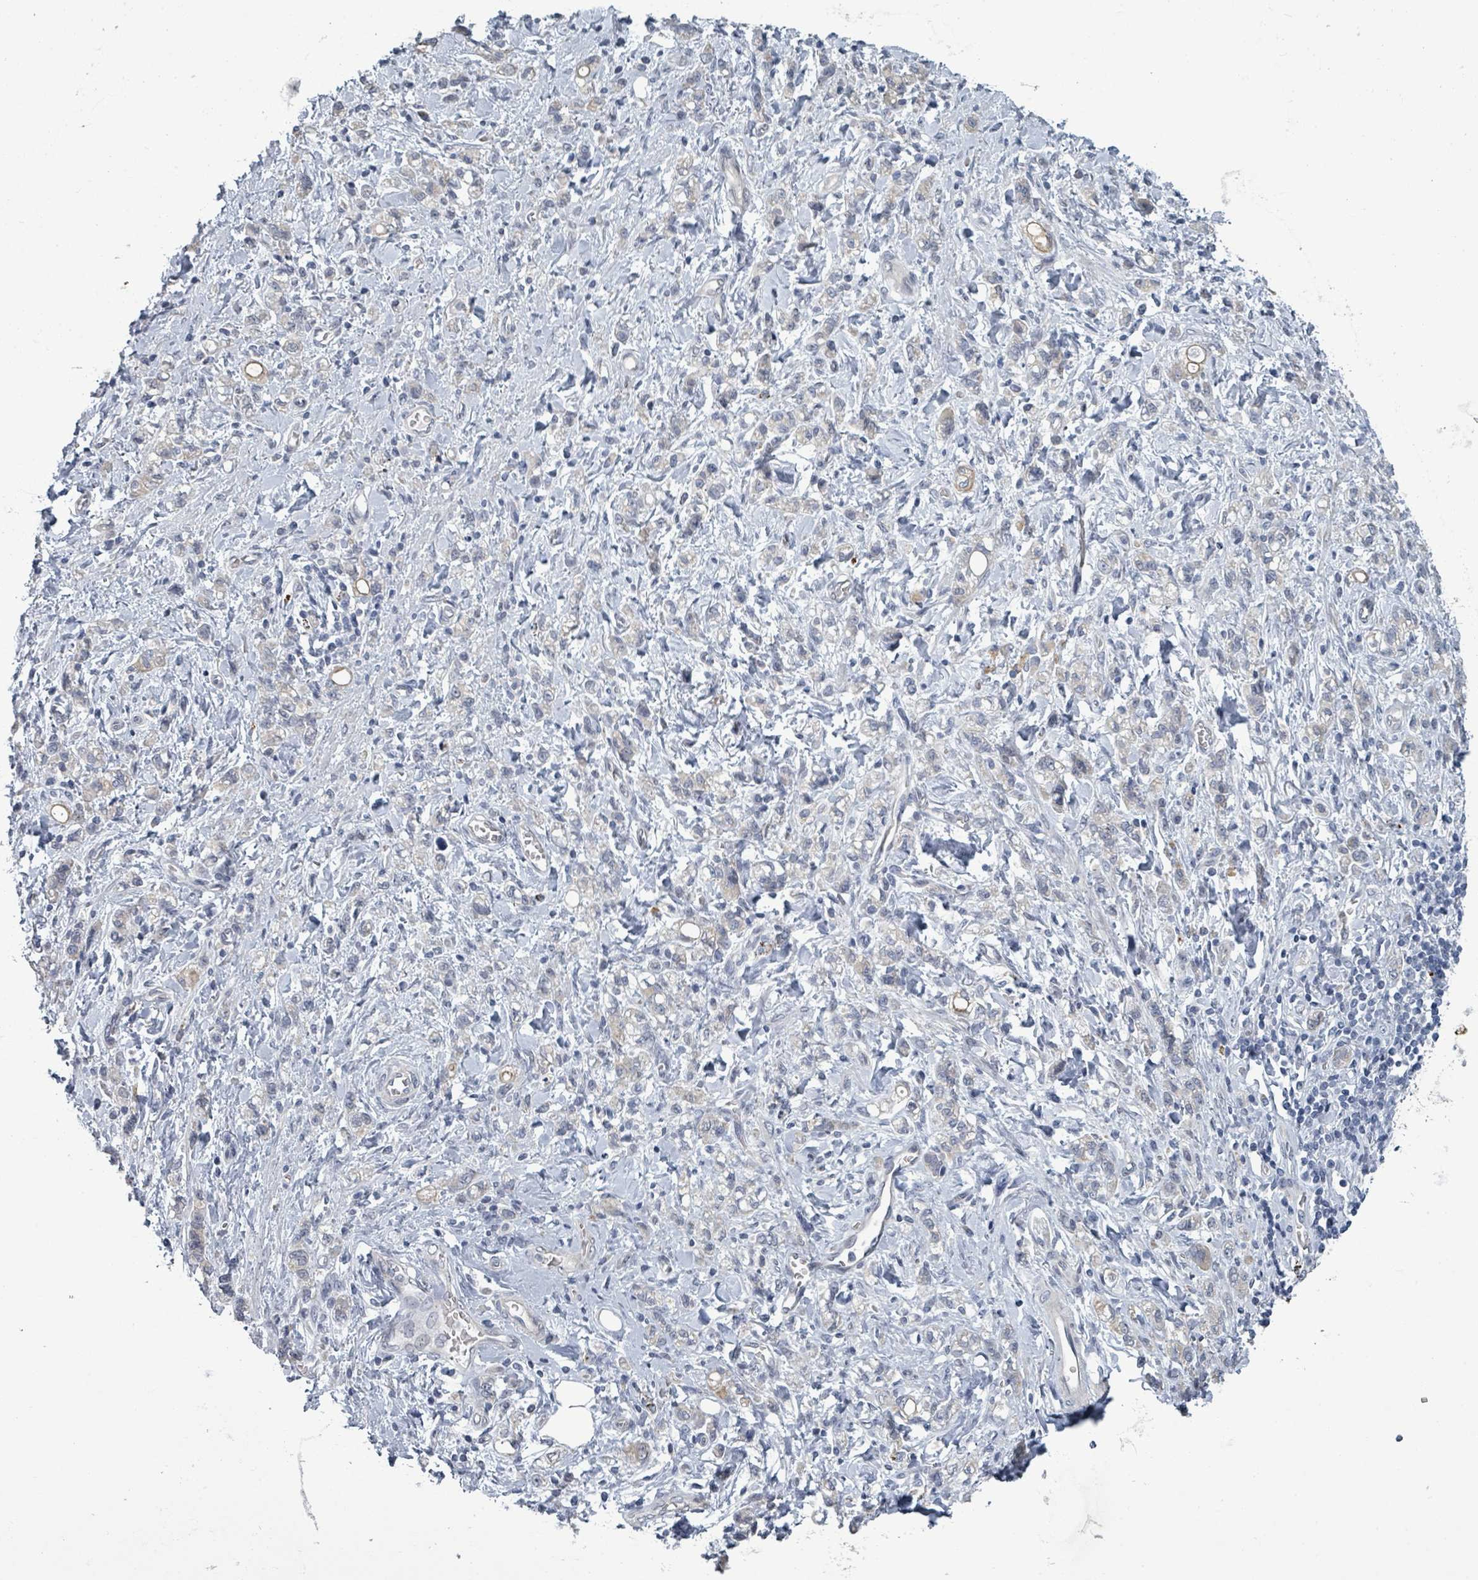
{"staining": {"intensity": "negative", "quantity": "none", "location": "none"}, "tissue": "stomach cancer", "cell_type": "Tumor cells", "image_type": "cancer", "snomed": [{"axis": "morphology", "description": "Adenocarcinoma, NOS"}, {"axis": "topography", "description": "Stomach"}], "caption": "DAB immunohistochemical staining of stomach adenocarcinoma reveals no significant expression in tumor cells.", "gene": "ASB12", "patient": {"sex": "male", "age": 77}}